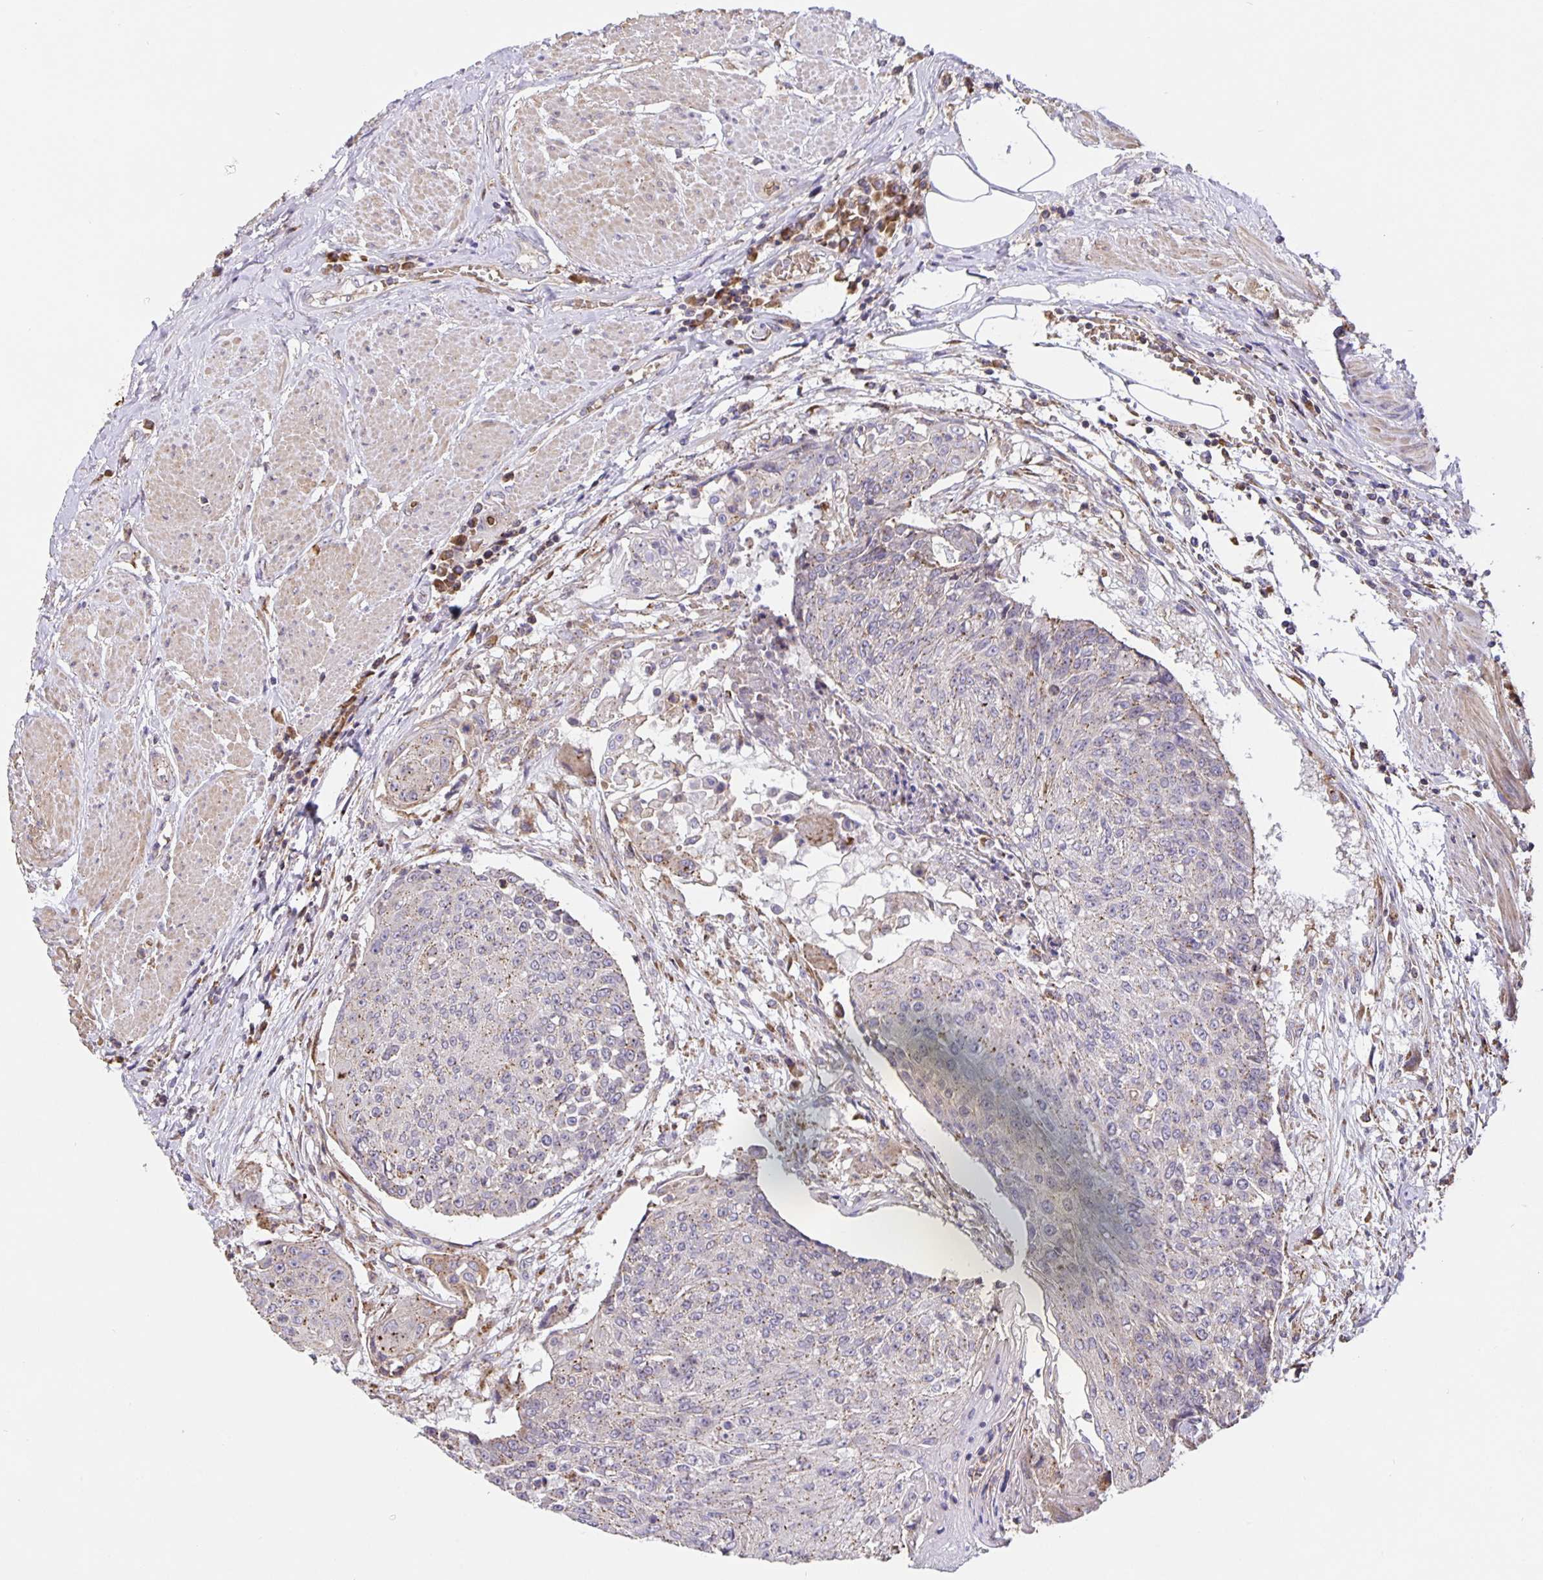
{"staining": {"intensity": "weak", "quantity": ">75%", "location": "cytoplasmic/membranous"}, "tissue": "urothelial cancer", "cell_type": "Tumor cells", "image_type": "cancer", "snomed": [{"axis": "morphology", "description": "Urothelial carcinoma, High grade"}, {"axis": "topography", "description": "Urinary bladder"}], "caption": "IHC of high-grade urothelial carcinoma exhibits low levels of weak cytoplasmic/membranous expression in about >75% of tumor cells. (DAB (3,3'-diaminobenzidine) = brown stain, brightfield microscopy at high magnification).", "gene": "TMEM71", "patient": {"sex": "female", "age": 63}}